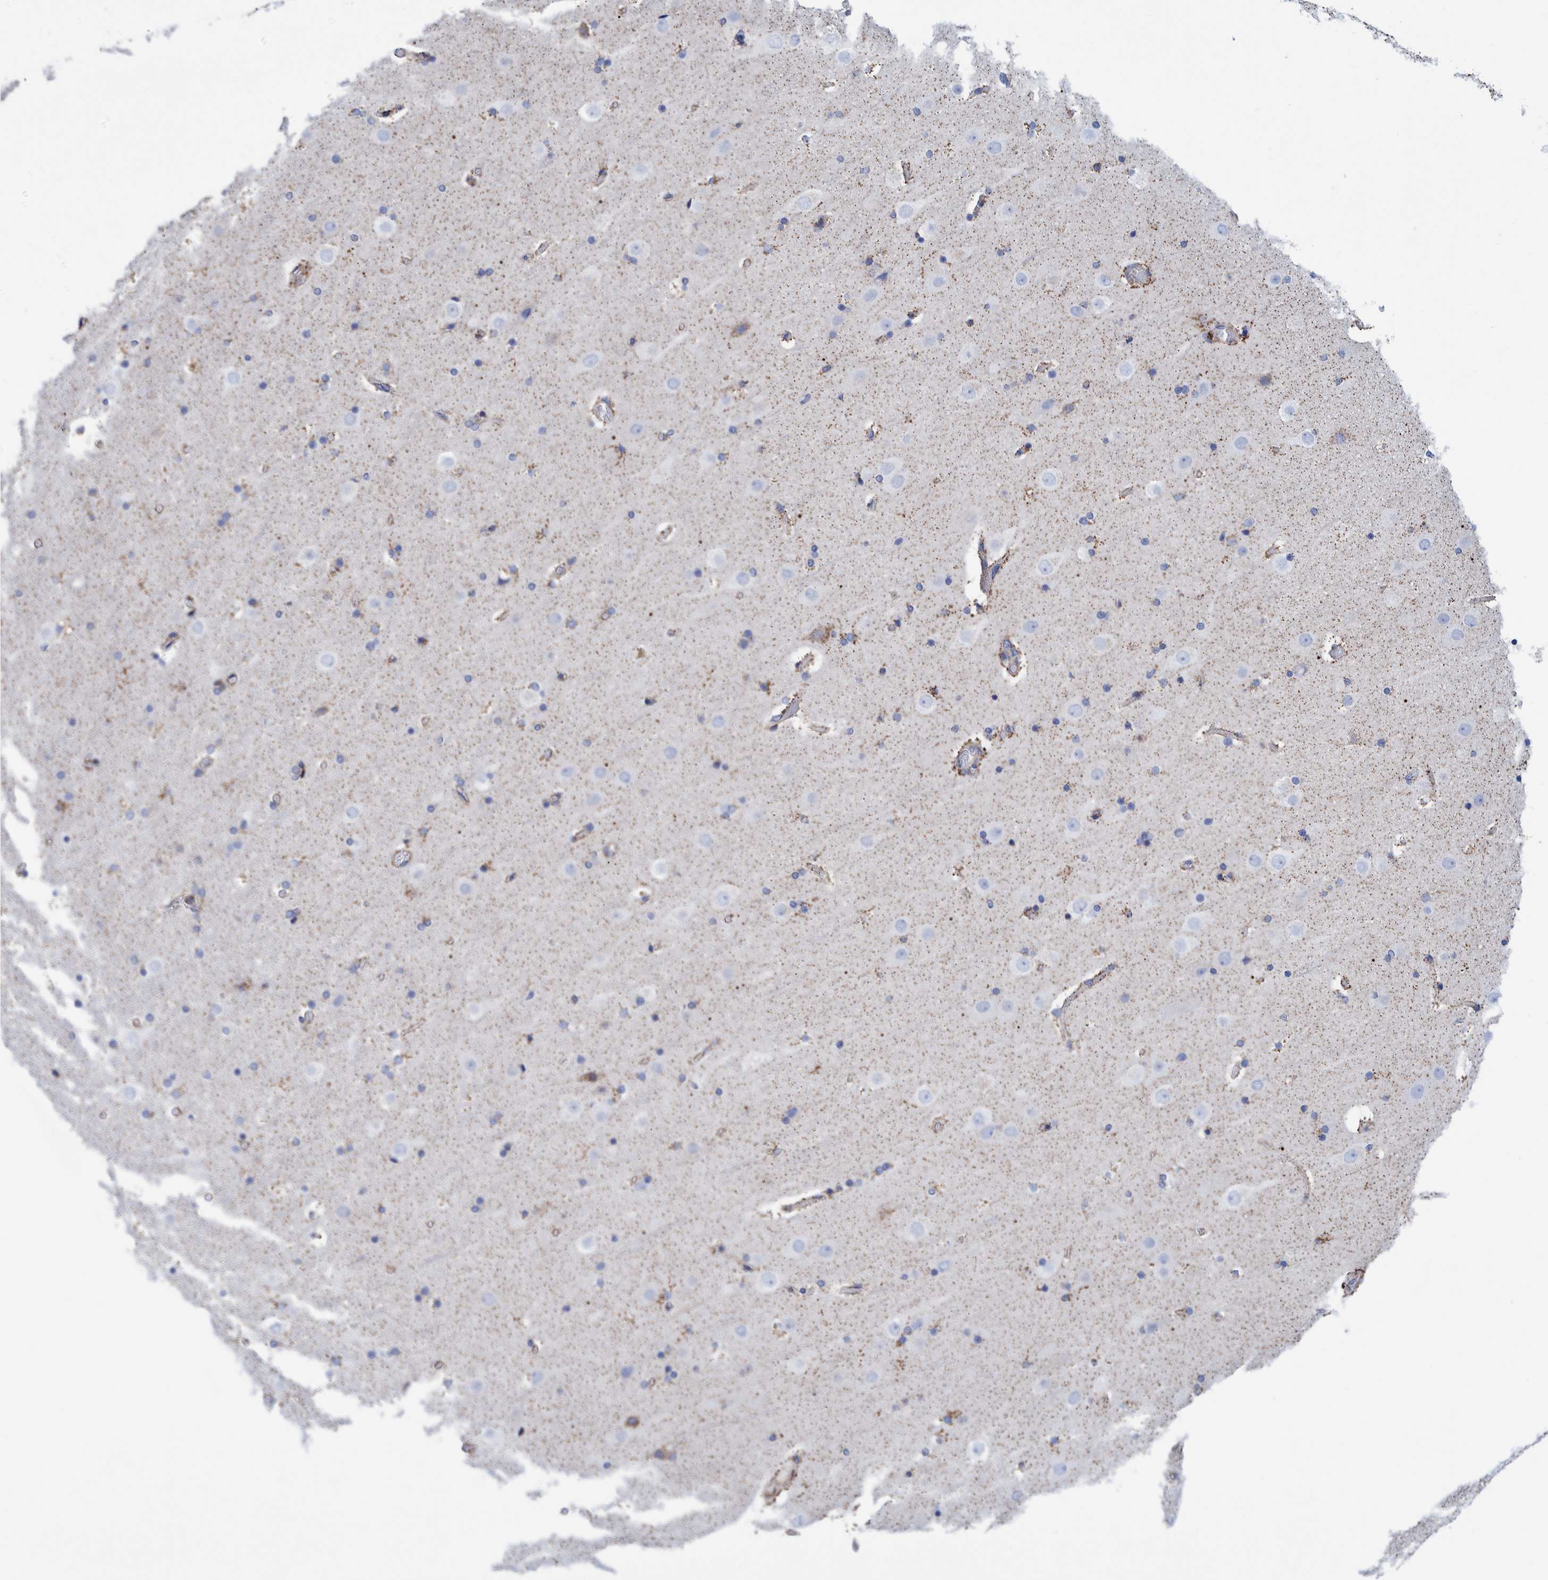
{"staining": {"intensity": "moderate", "quantity": ">75%", "location": "cytoplasmic/membranous"}, "tissue": "cerebral cortex", "cell_type": "Endothelial cells", "image_type": "normal", "snomed": [{"axis": "morphology", "description": "Normal tissue, NOS"}, {"axis": "topography", "description": "Cerebral cortex"}], "caption": "Endothelial cells exhibit medium levels of moderate cytoplasmic/membranous expression in about >75% of cells in benign cerebral cortex. The protein is stained brown, and the nuclei are stained in blue (DAB (3,3'-diaminobenzidine) IHC with brightfield microscopy, high magnification).", "gene": "DECR1", "patient": {"sex": "male", "age": 57}}